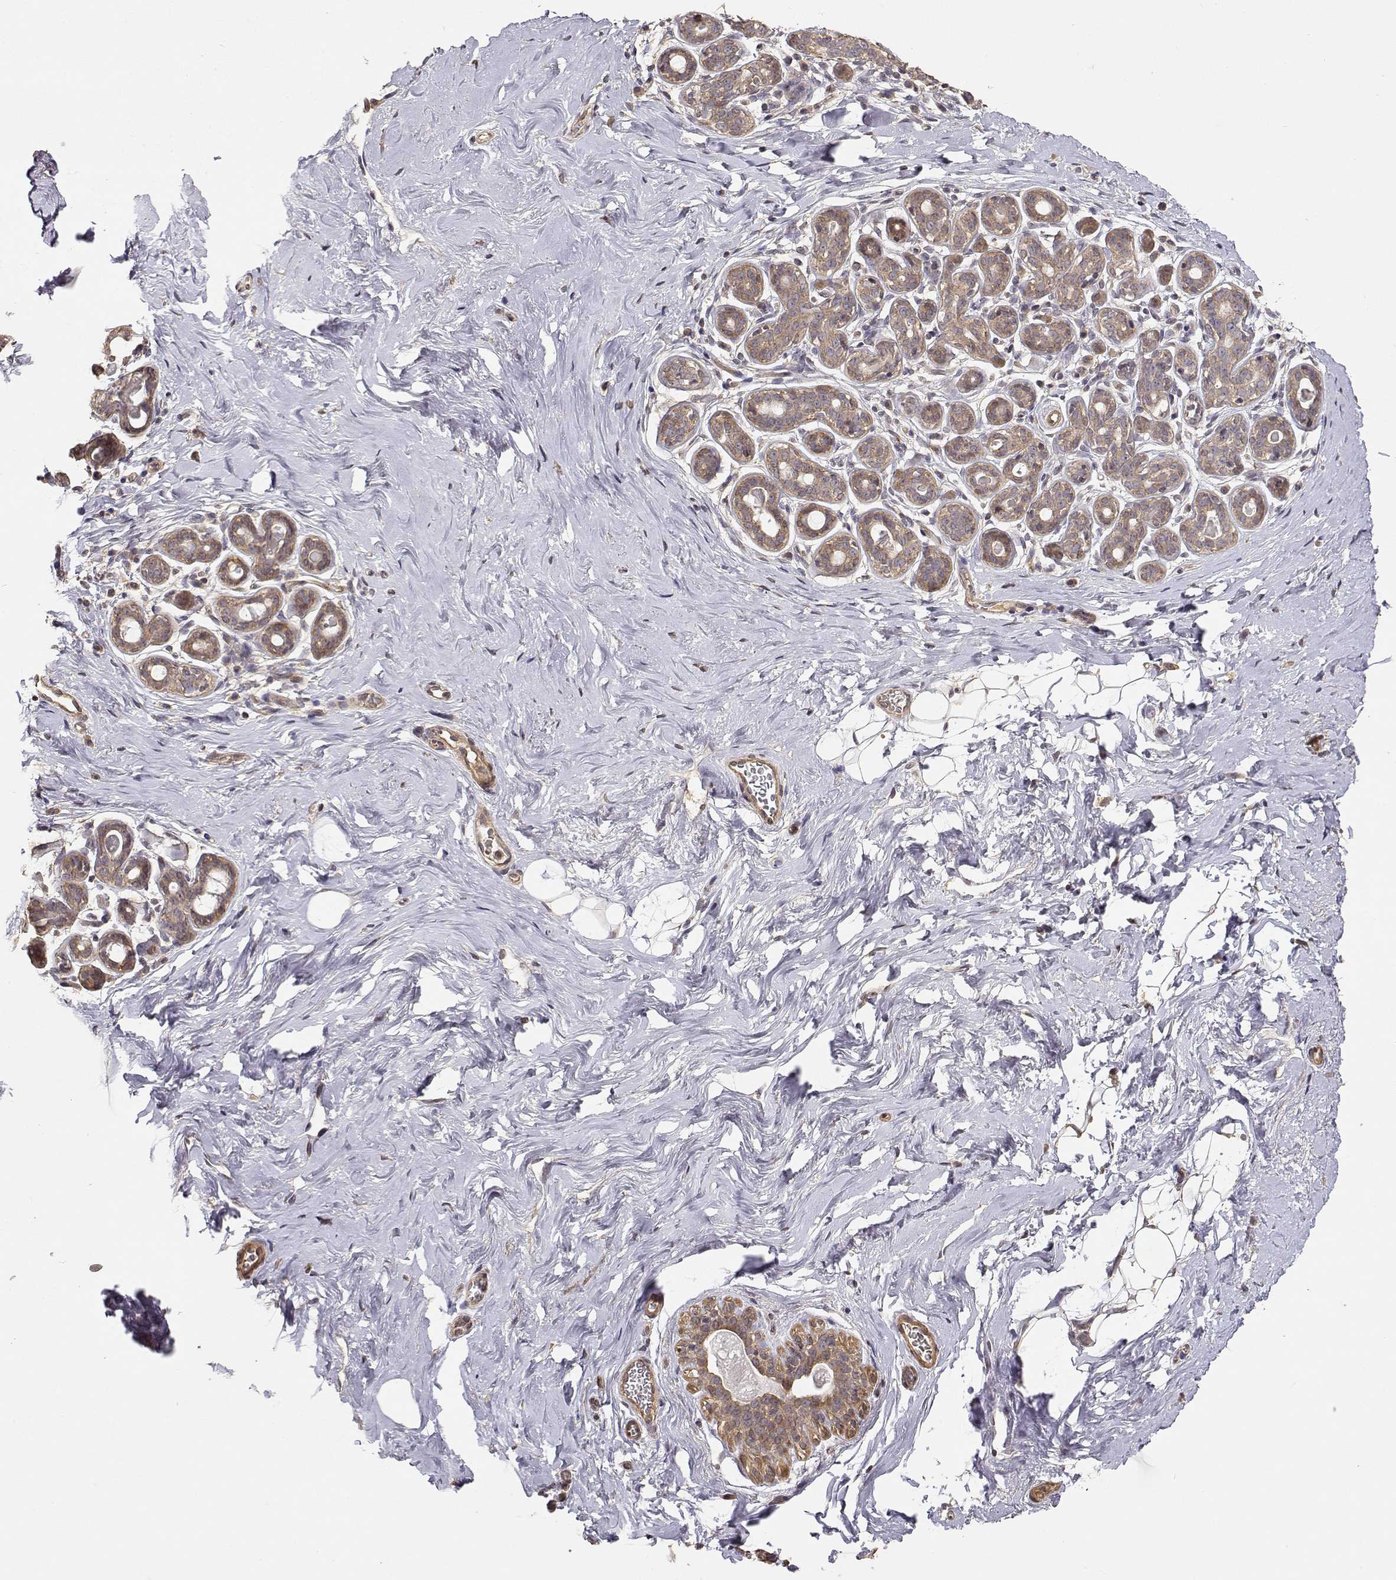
{"staining": {"intensity": "negative", "quantity": "none", "location": "none"}, "tissue": "breast", "cell_type": "Adipocytes", "image_type": "normal", "snomed": [{"axis": "morphology", "description": "Normal tissue, NOS"}, {"axis": "topography", "description": "Skin"}, {"axis": "topography", "description": "Breast"}], "caption": "High power microscopy histopathology image of an IHC photomicrograph of unremarkable breast, revealing no significant staining in adipocytes. (Stains: DAB (3,3'-diaminobenzidine) immunohistochemistry with hematoxylin counter stain, Microscopy: brightfield microscopy at high magnification).", "gene": "PICK1", "patient": {"sex": "female", "age": 43}}